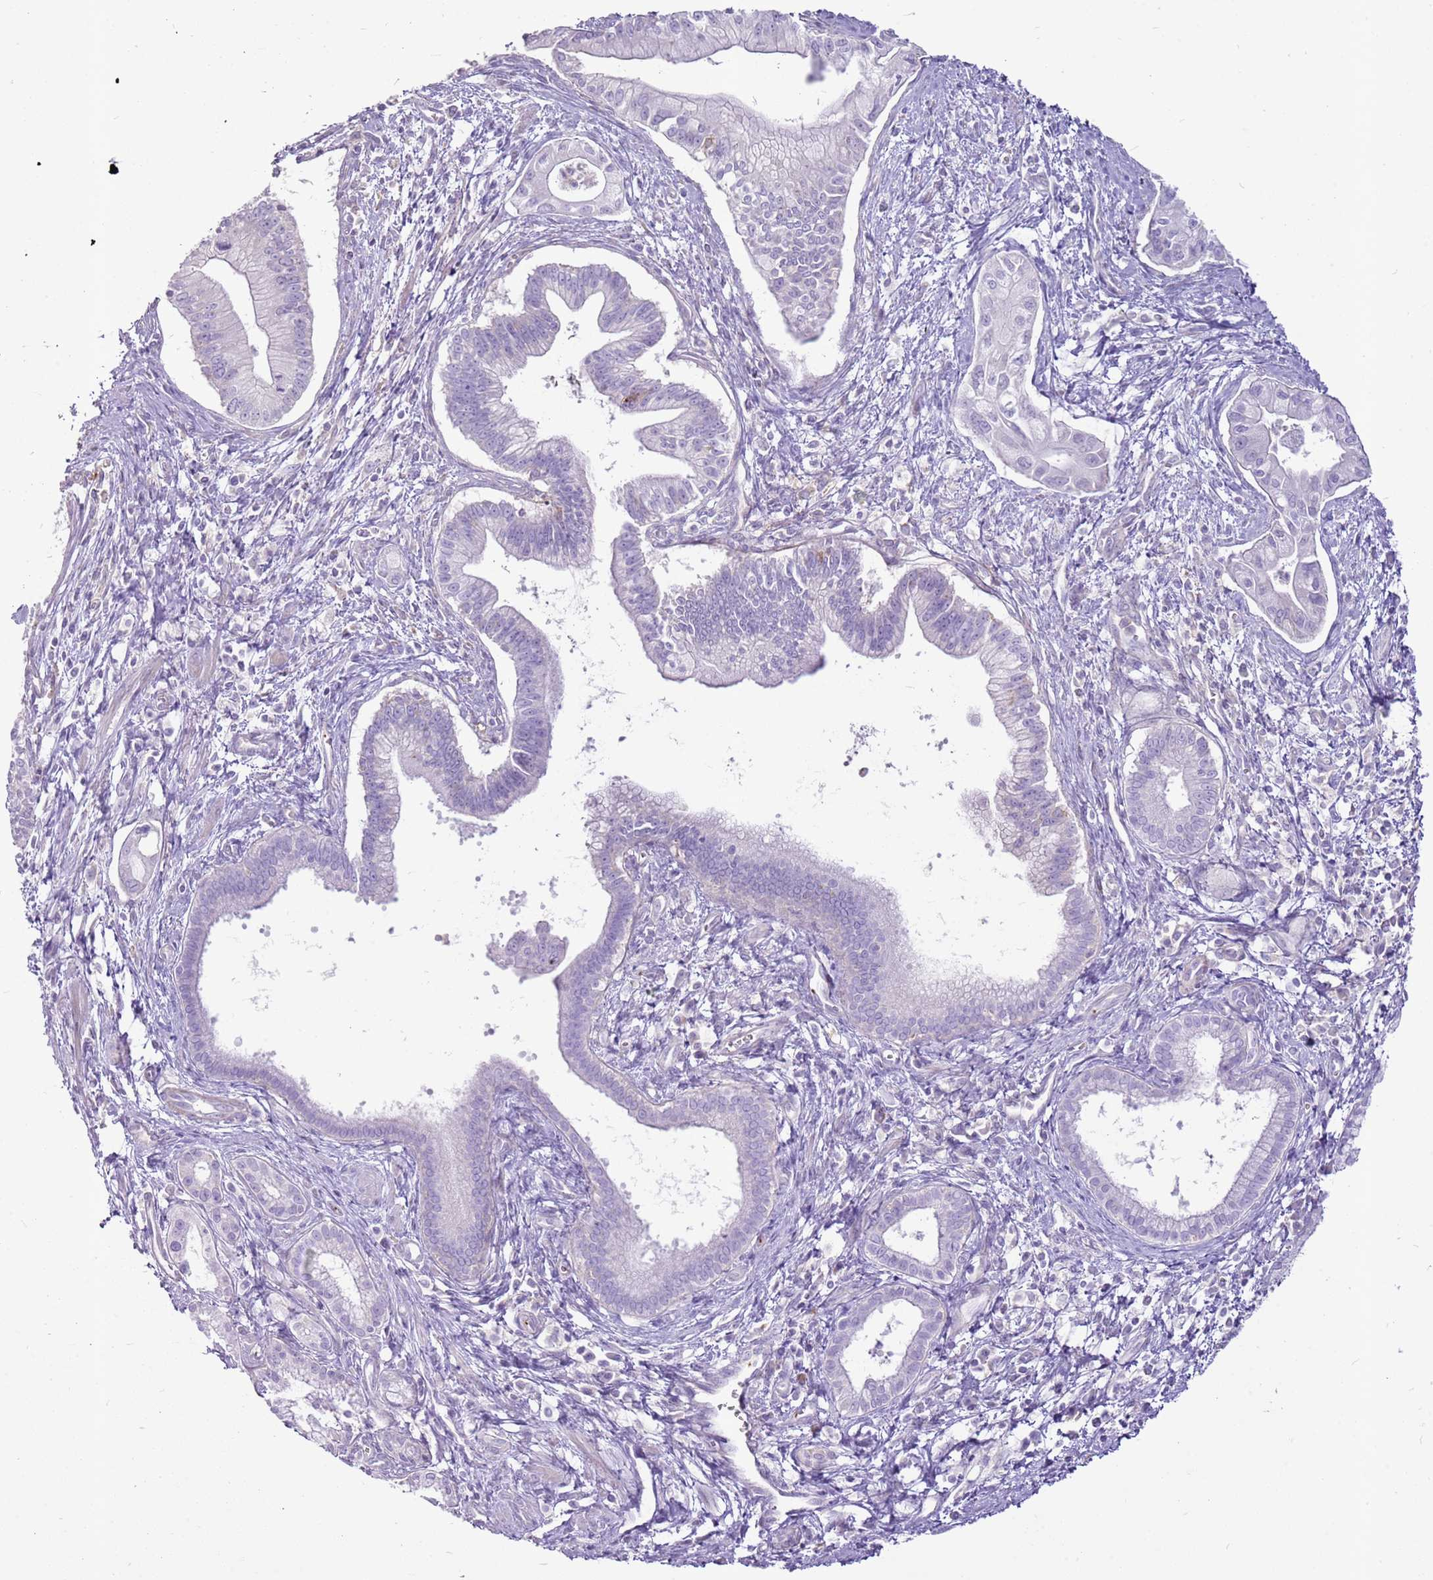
{"staining": {"intensity": "negative", "quantity": "none", "location": "none"}, "tissue": "pancreatic cancer", "cell_type": "Tumor cells", "image_type": "cancer", "snomed": [{"axis": "morphology", "description": "Adenocarcinoma, NOS"}, {"axis": "topography", "description": "Pancreas"}], "caption": "Immunohistochemistry (IHC) image of human pancreatic cancer (adenocarcinoma) stained for a protein (brown), which displays no staining in tumor cells.", "gene": "CHAC2", "patient": {"sex": "male", "age": 78}}